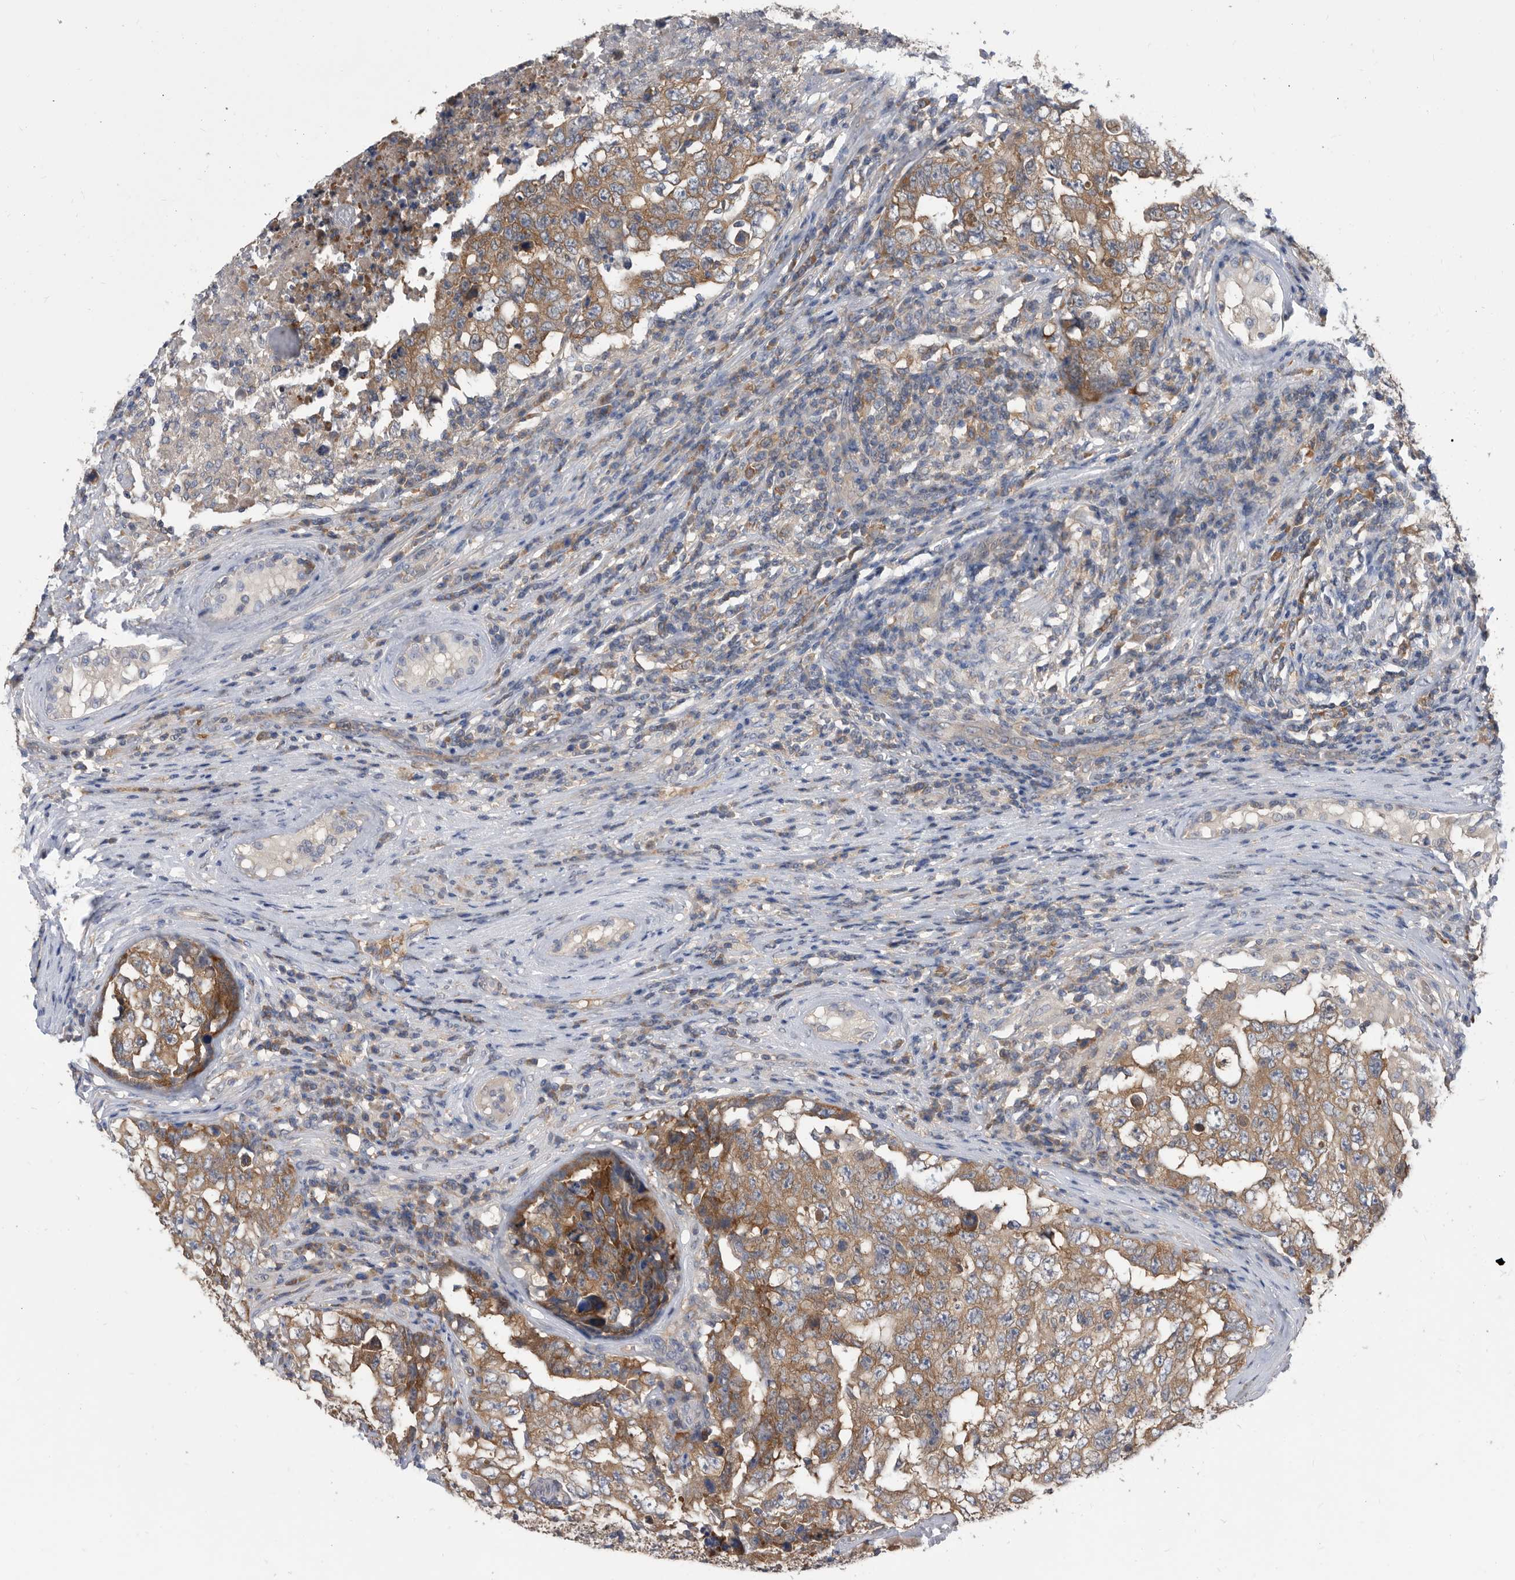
{"staining": {"intensity": "moderate", "quantity": ">75%", "location": "cytoplasmic/membranous"}, "tissue": "testis cancer", "cell_type": "Tumor cells", "image_type": "cancer", "snomed": [{"axis": "morphology", "description": "Carcinoma, Embryonal, NOS"}, {"axis": "topography", "description": "Testis"}], "caption": "Protein expression analysis of human testis embryonal carcinoma reveals moderate cytoplasmic/membranous staining in about >75% of tumor cells.", "gene": "CCT4", "patient": {"sex": "male", "age": 26}}